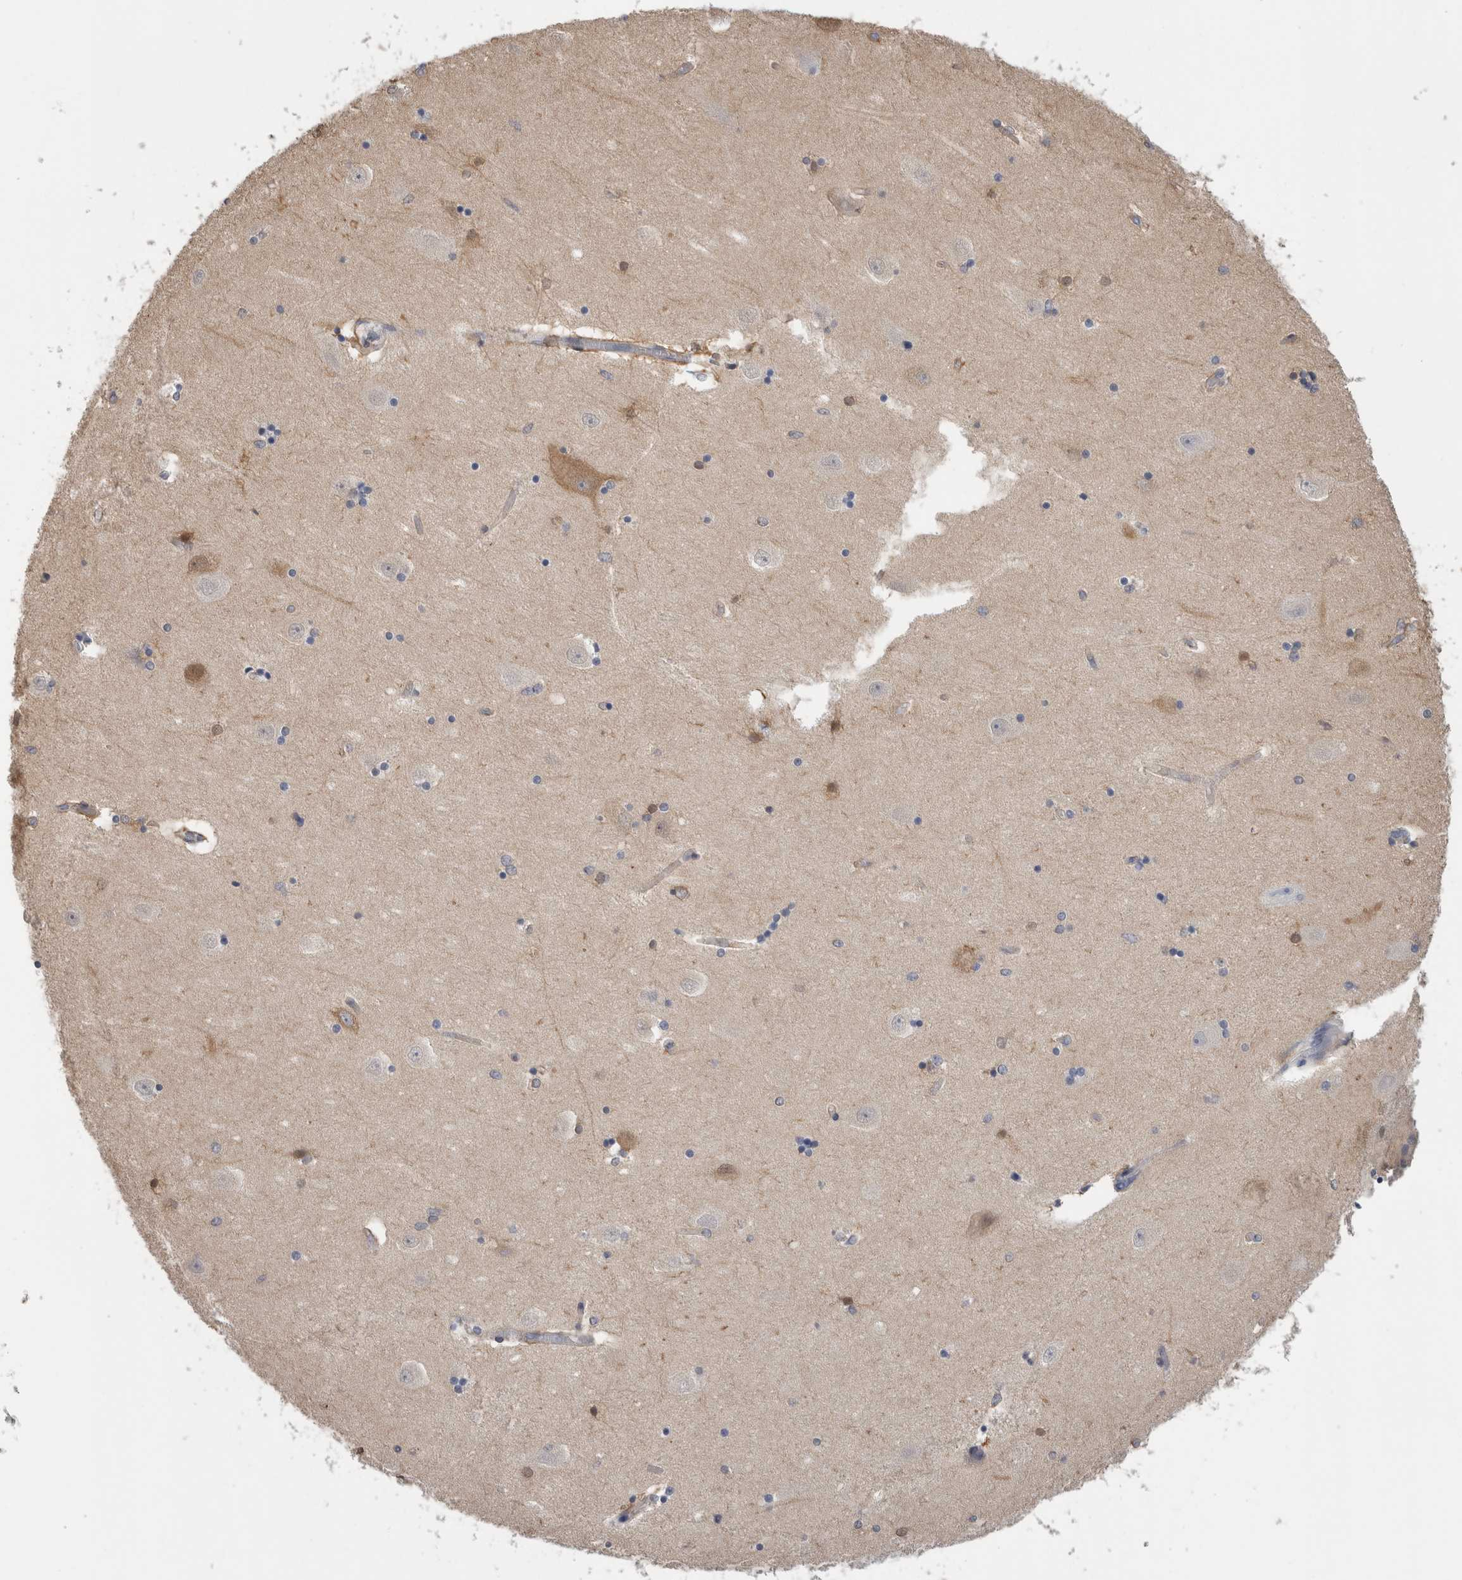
{"staining": {"intensity": "moderate", "quantity": "<25%", "location": "cytoplasmic/membranous,nuclear"}, "tissue": "hippocampus", "cell_type": "Glial cells", "image_type": "normal", "snomed": [{"axis": "morphology", "description": "Normal tissue, NOS"}, {"axis": "topography", "description": "Hippocampus"}], "caption": "Immunohistochemical staining of benign hippocampus shows low levels of moderate cytoplasmic/membranous,nuclear expression in approximately <25% of glial cells. (Stains: DAB in brown, nuclei in blue, Microscopy: brightfield microscopy at high magnification).", "gene": "SCRN1", "patient": {"sex": "female", "age": 54}}